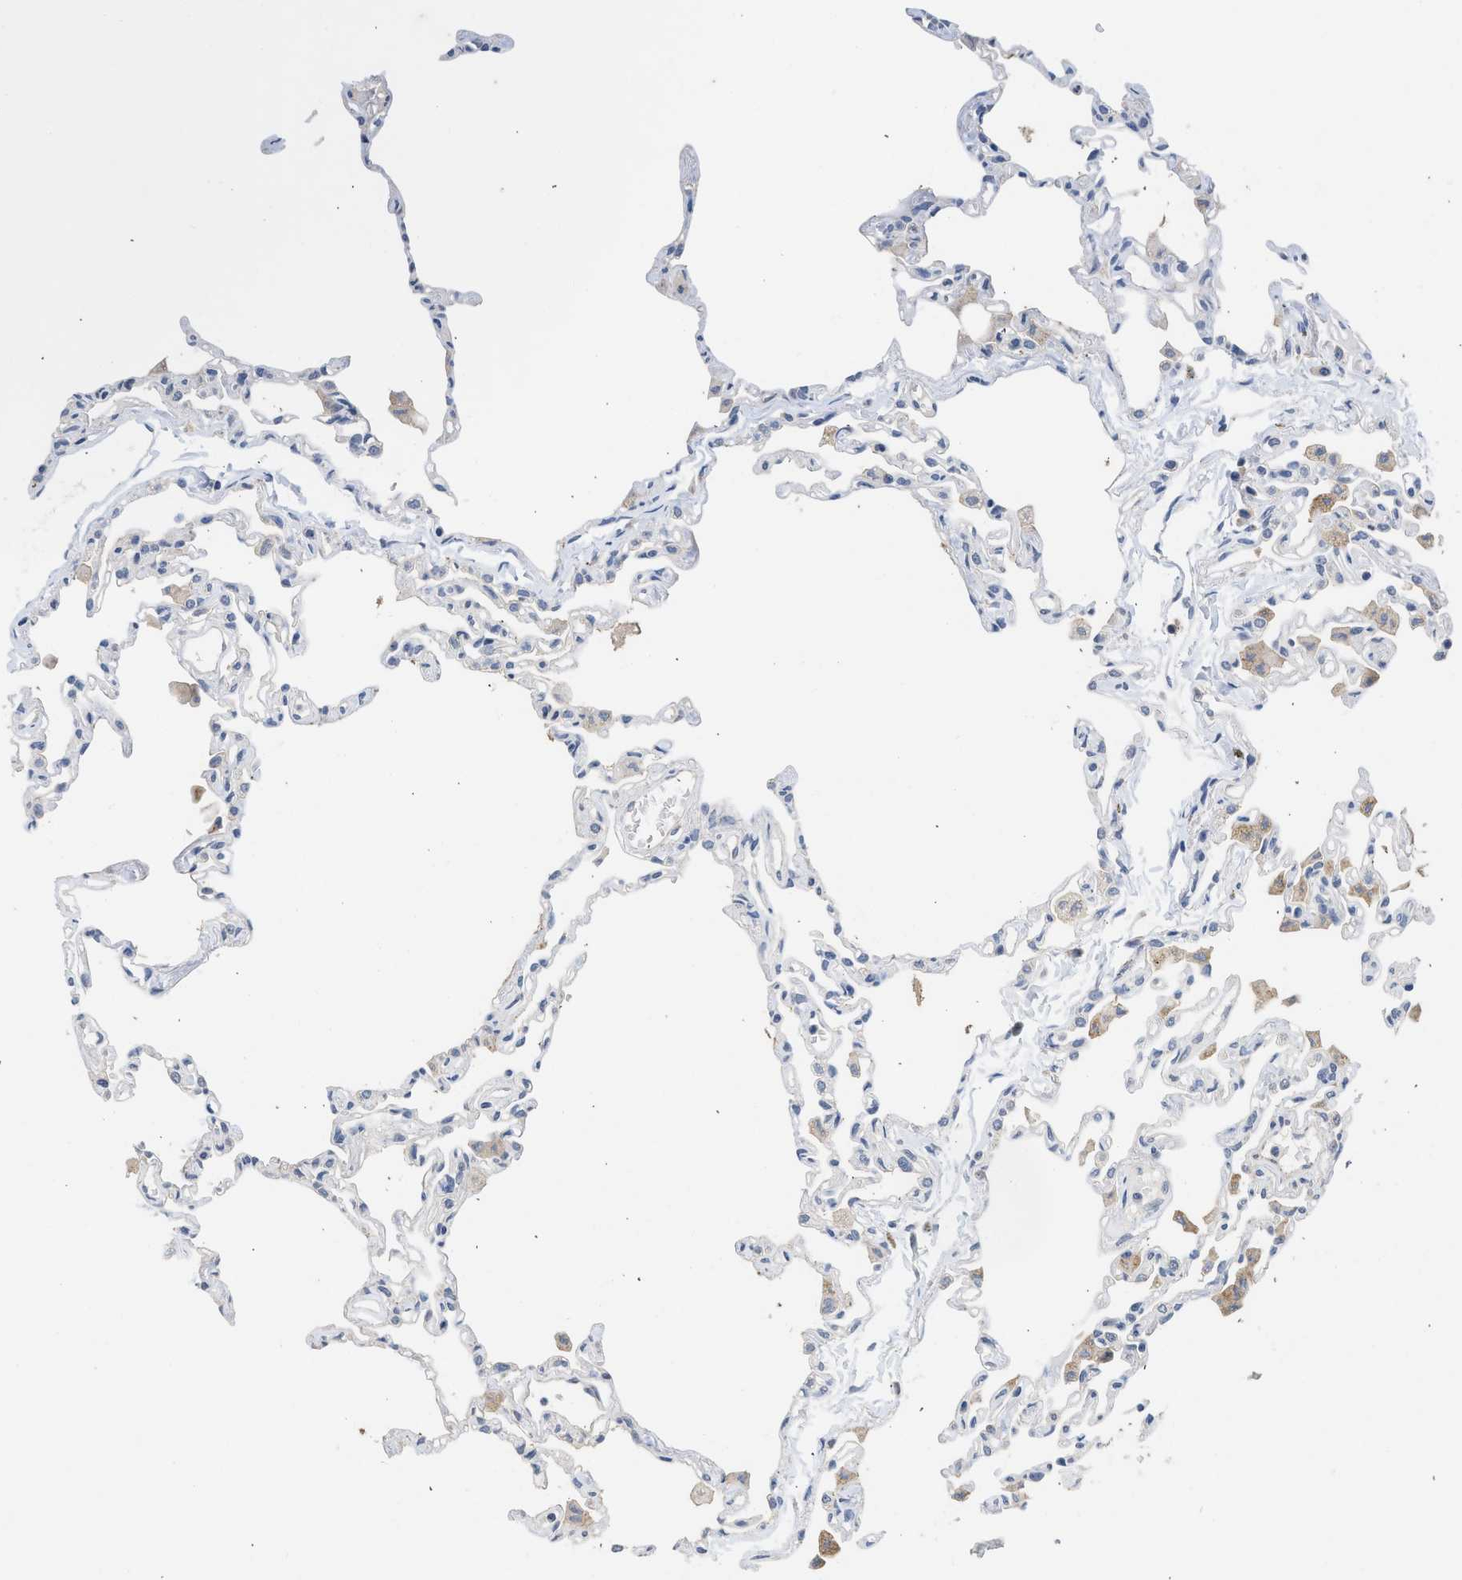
{"staining": {"intensity": "negative", "quantity": "none", "location": "none"}, "tissue": "lung", "cell_type": "Alveolar cells", "image_type": "normal", "snomed": [{"axis": "morphology", "description": "Normal tissue, NOS"}, {"axis": "topography", "description": "Lung"}], "caption": "Immunohistochemistry histopathology image of unremarkable lung stained for a protein (brown), which shows no expression in alveolar cells. Nuclei are stained in blue.", "gene": "CSF3R", "patient": {"sex": "female", "age": 49}}